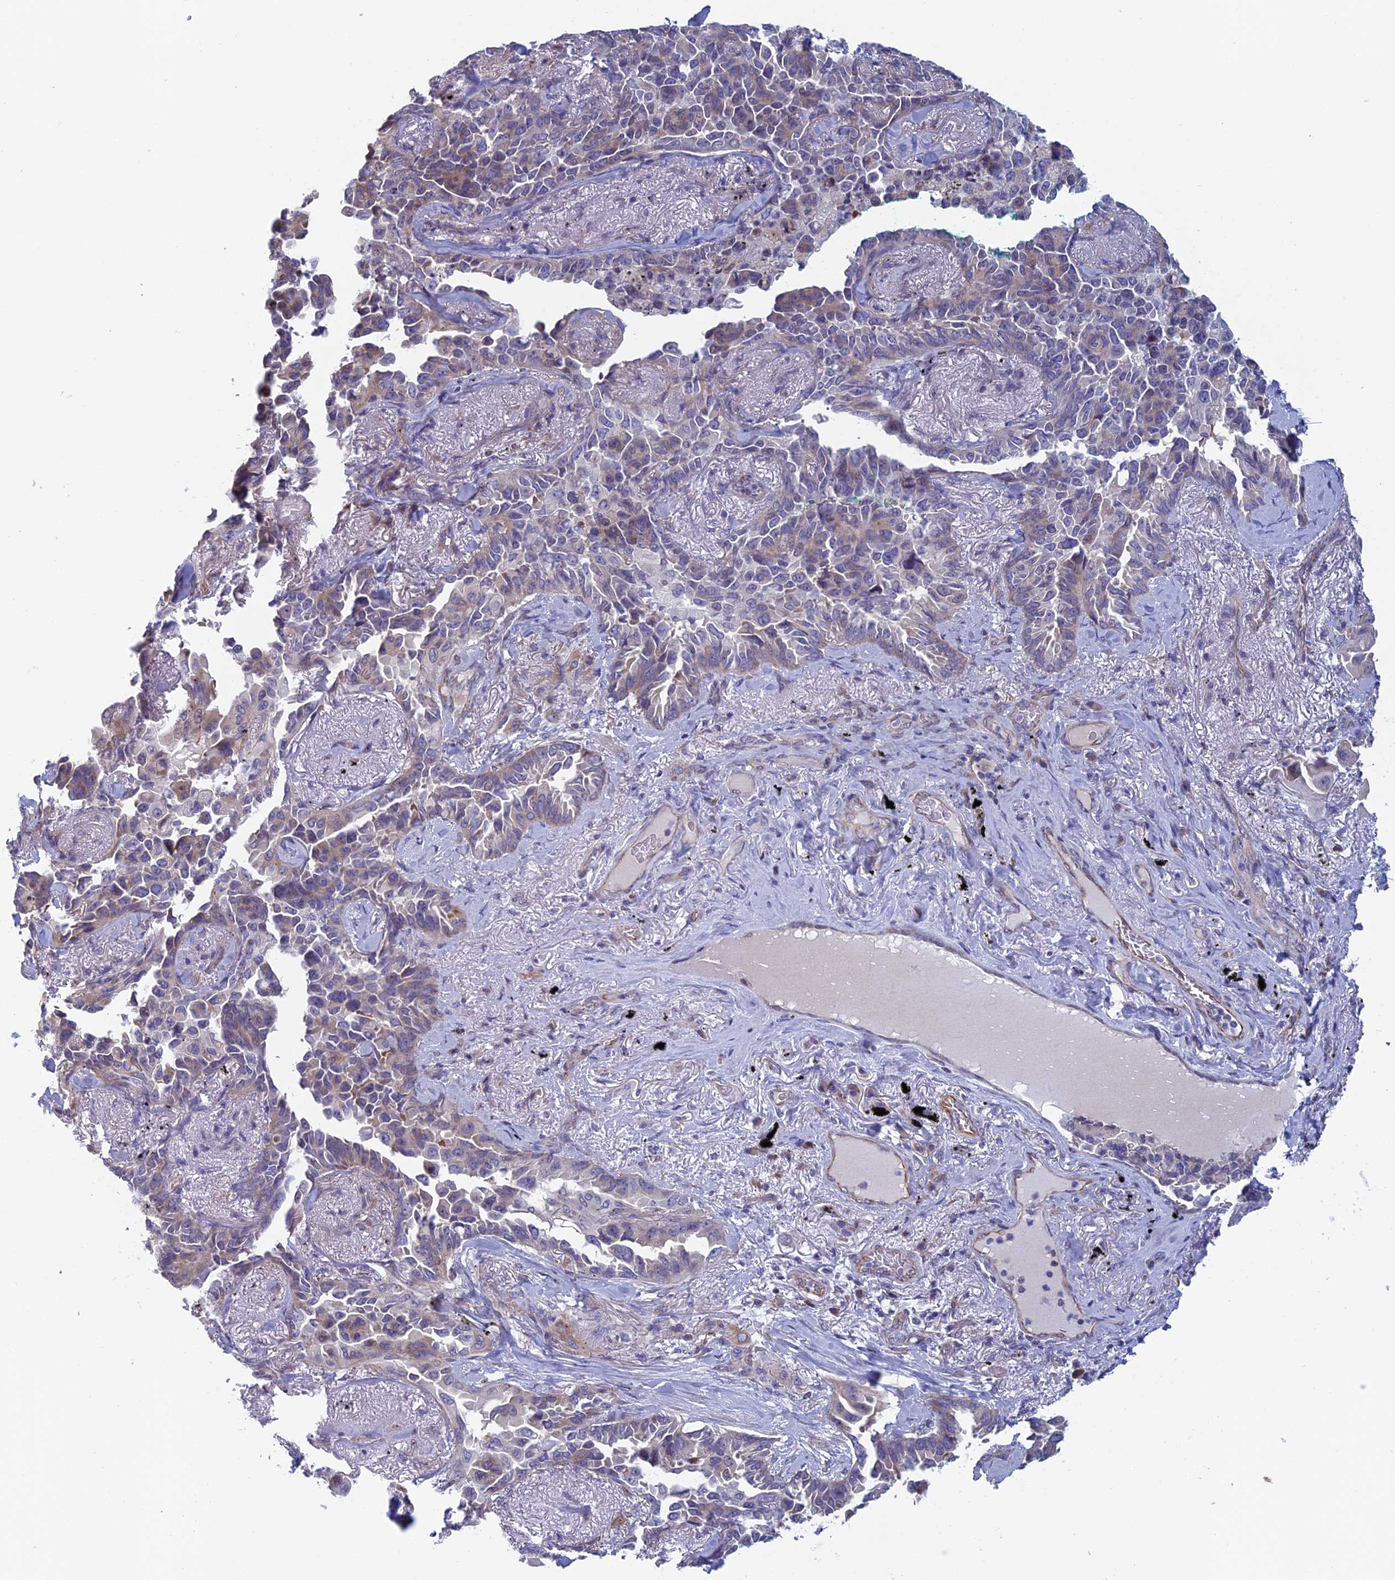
{"staining": {"intensity": "weak", "quantity": "<25%", "location": "cytoplasmic/membranous"}, "tissue": "lung cancer", "cell_type": "Tumor cells", "image_type": "cancer", "snomed": [{"axis": "morphology", "description": "Adenocarcinoma, NOS"}, {"axis": "topography", "description": "Lung"}], "caption": "Immunohistochemistry (IHC) photomicrograph of neoplastic tissue: human lung cancer stained with DAB shows no significant protein positivity in tumor cells. (IHC, brightfield microscopy, high magnification).", "gene": "BCL2L10", "patient": {"sex": "female", "age": 67}}